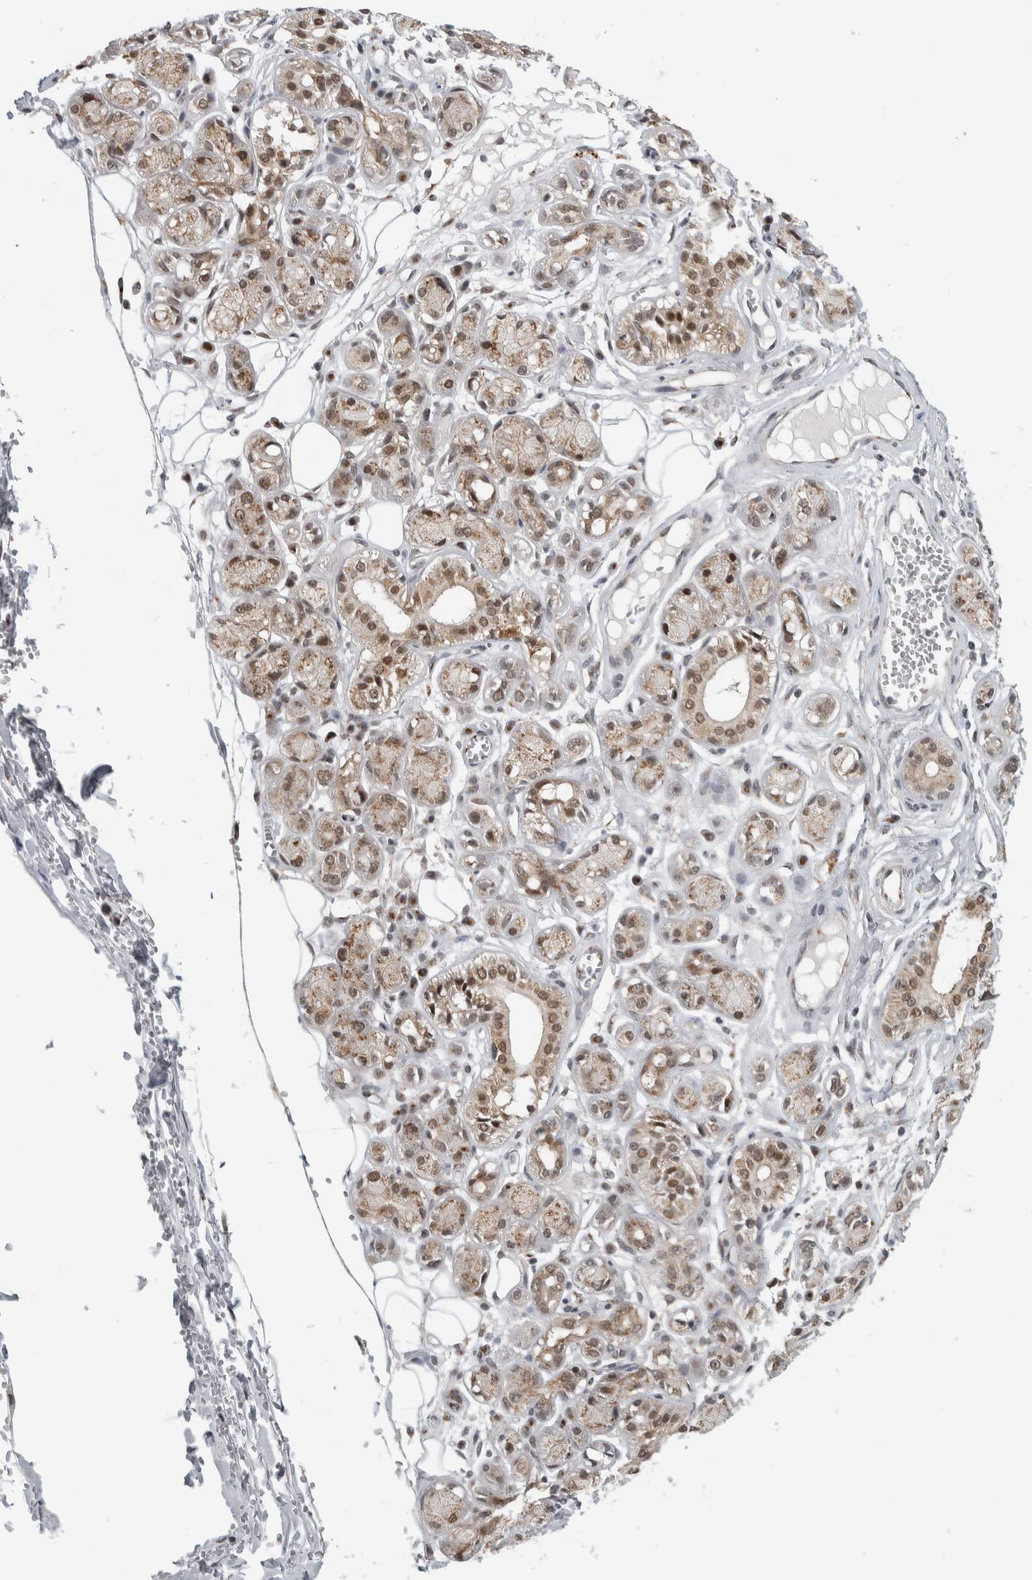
{"staining": {"intensity": "negative", "quantity": "none", "location": "none"}, "tissue": "adipose tissue", "cell_type": "Adipocytes", "image_type": "normal", "snomed": [{"axis": "morphology", "description": "Normal tissue, NOS"}, {"axis": "morphology", "description": "Inflammation, NOS"}, {"axis": "topography", "description": "Salivary gland"}, {"axis": "topography", "description": "Peripheral nerve tissue"}], "caption": "This micrograph is of normal adipose tissue stained with immunohistochemistry to label a protein in brown with the nuclei are counter-stained blue. There is no expression in adipocytes.", "gene": "ZMYND8", "patient": {"sex": "female", "age": 75}}